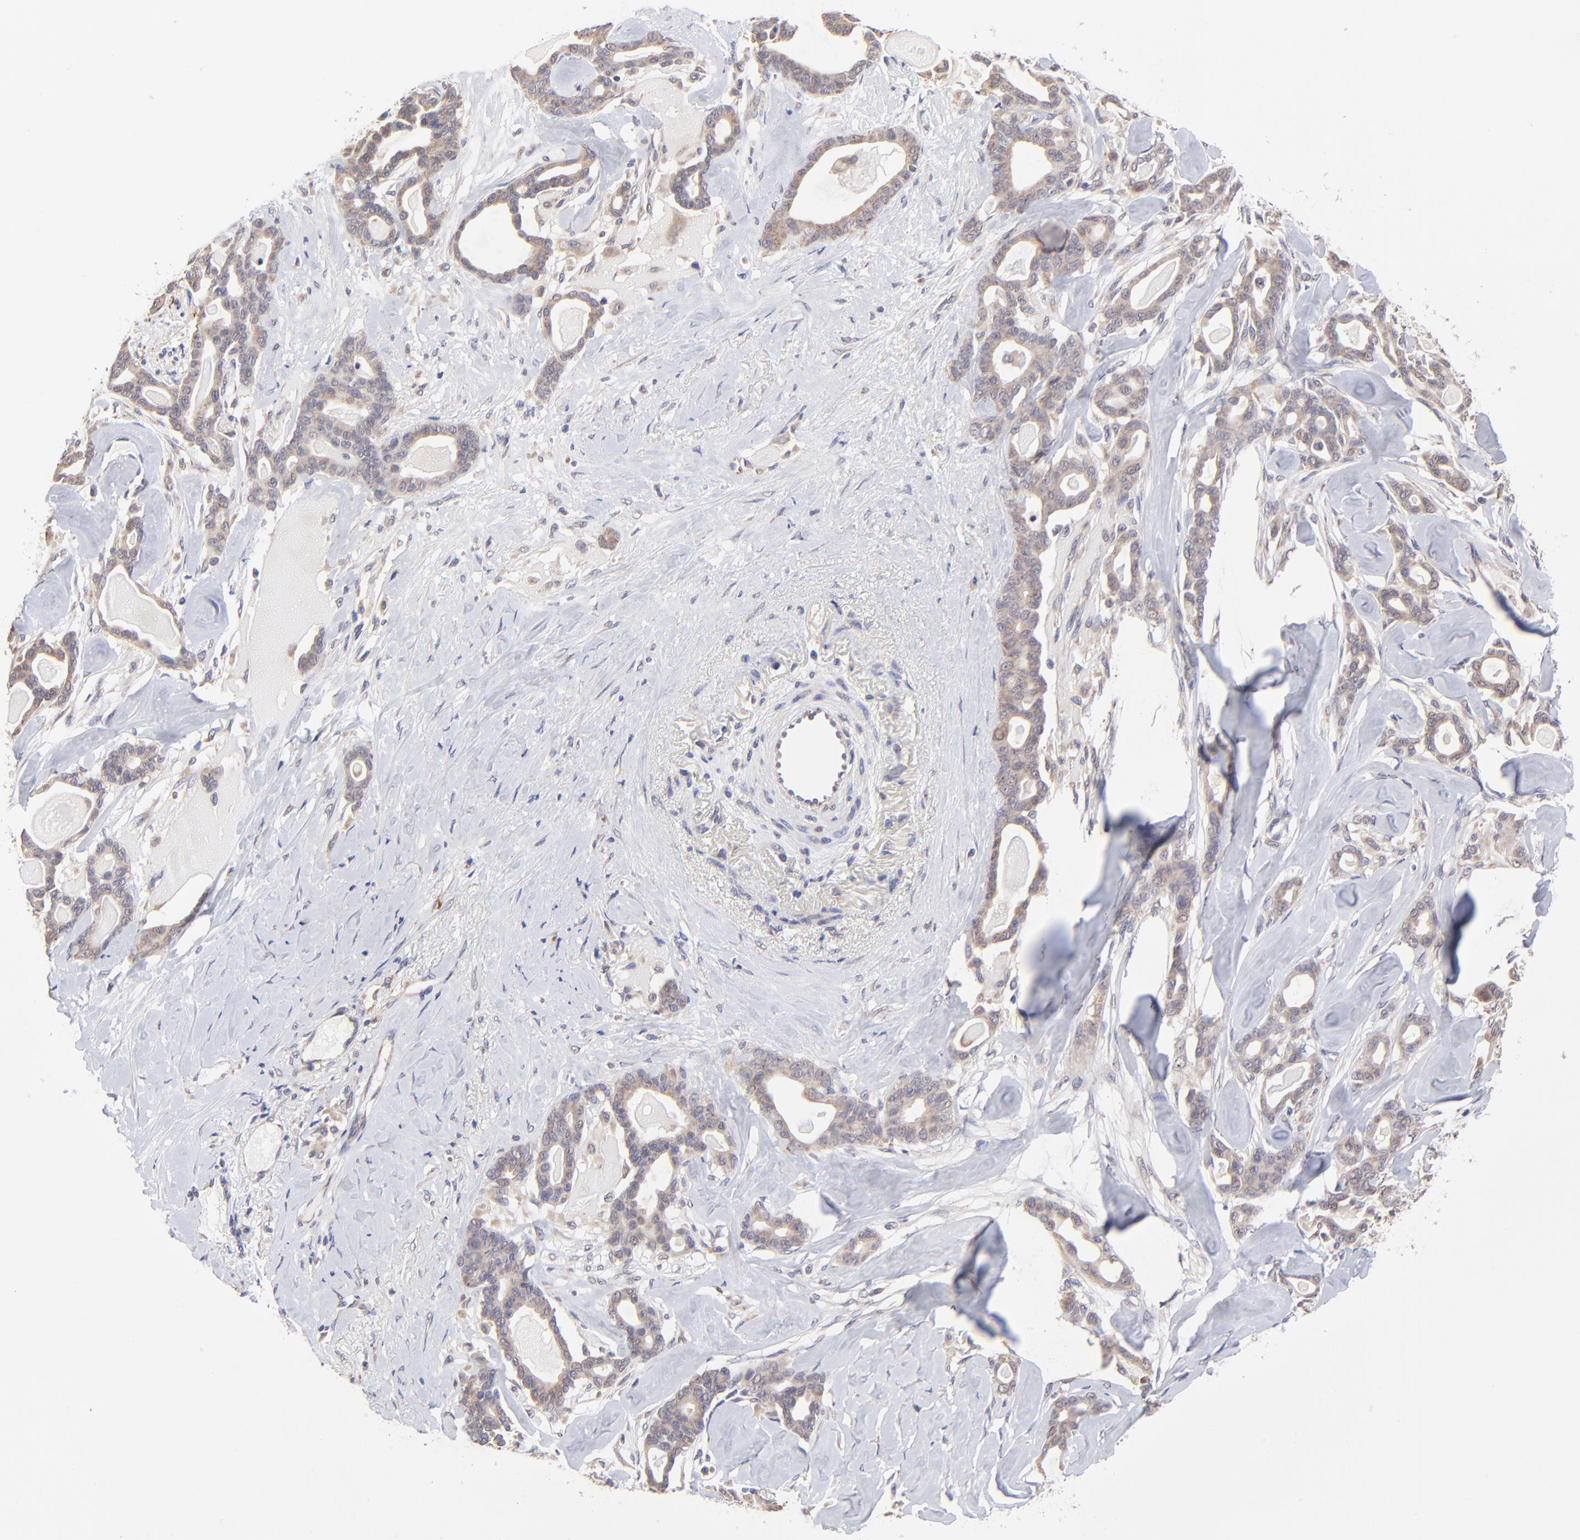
{"staining": {"intensity": "moderate", "quantity": ">75%", "location": "cytoplasmic/membranous"}, "tissue": "pancreatic cancer", "cell_type": "Tumor cells", "image_type": "cancer", "snomed": [{"axis": "morphology", "description": "Adenocarcinoma, NOS"}, {"axis": "topography", "description": "Pancreas"}], "caption": "Tumor cells show medium levels of moderate cytoplasmic/membranous staining in about >75% of cells in pancreatic cancer (adenocarcinoma).", "gene": "UBE2H", "patient": {"sex": "male", "age": 63}}